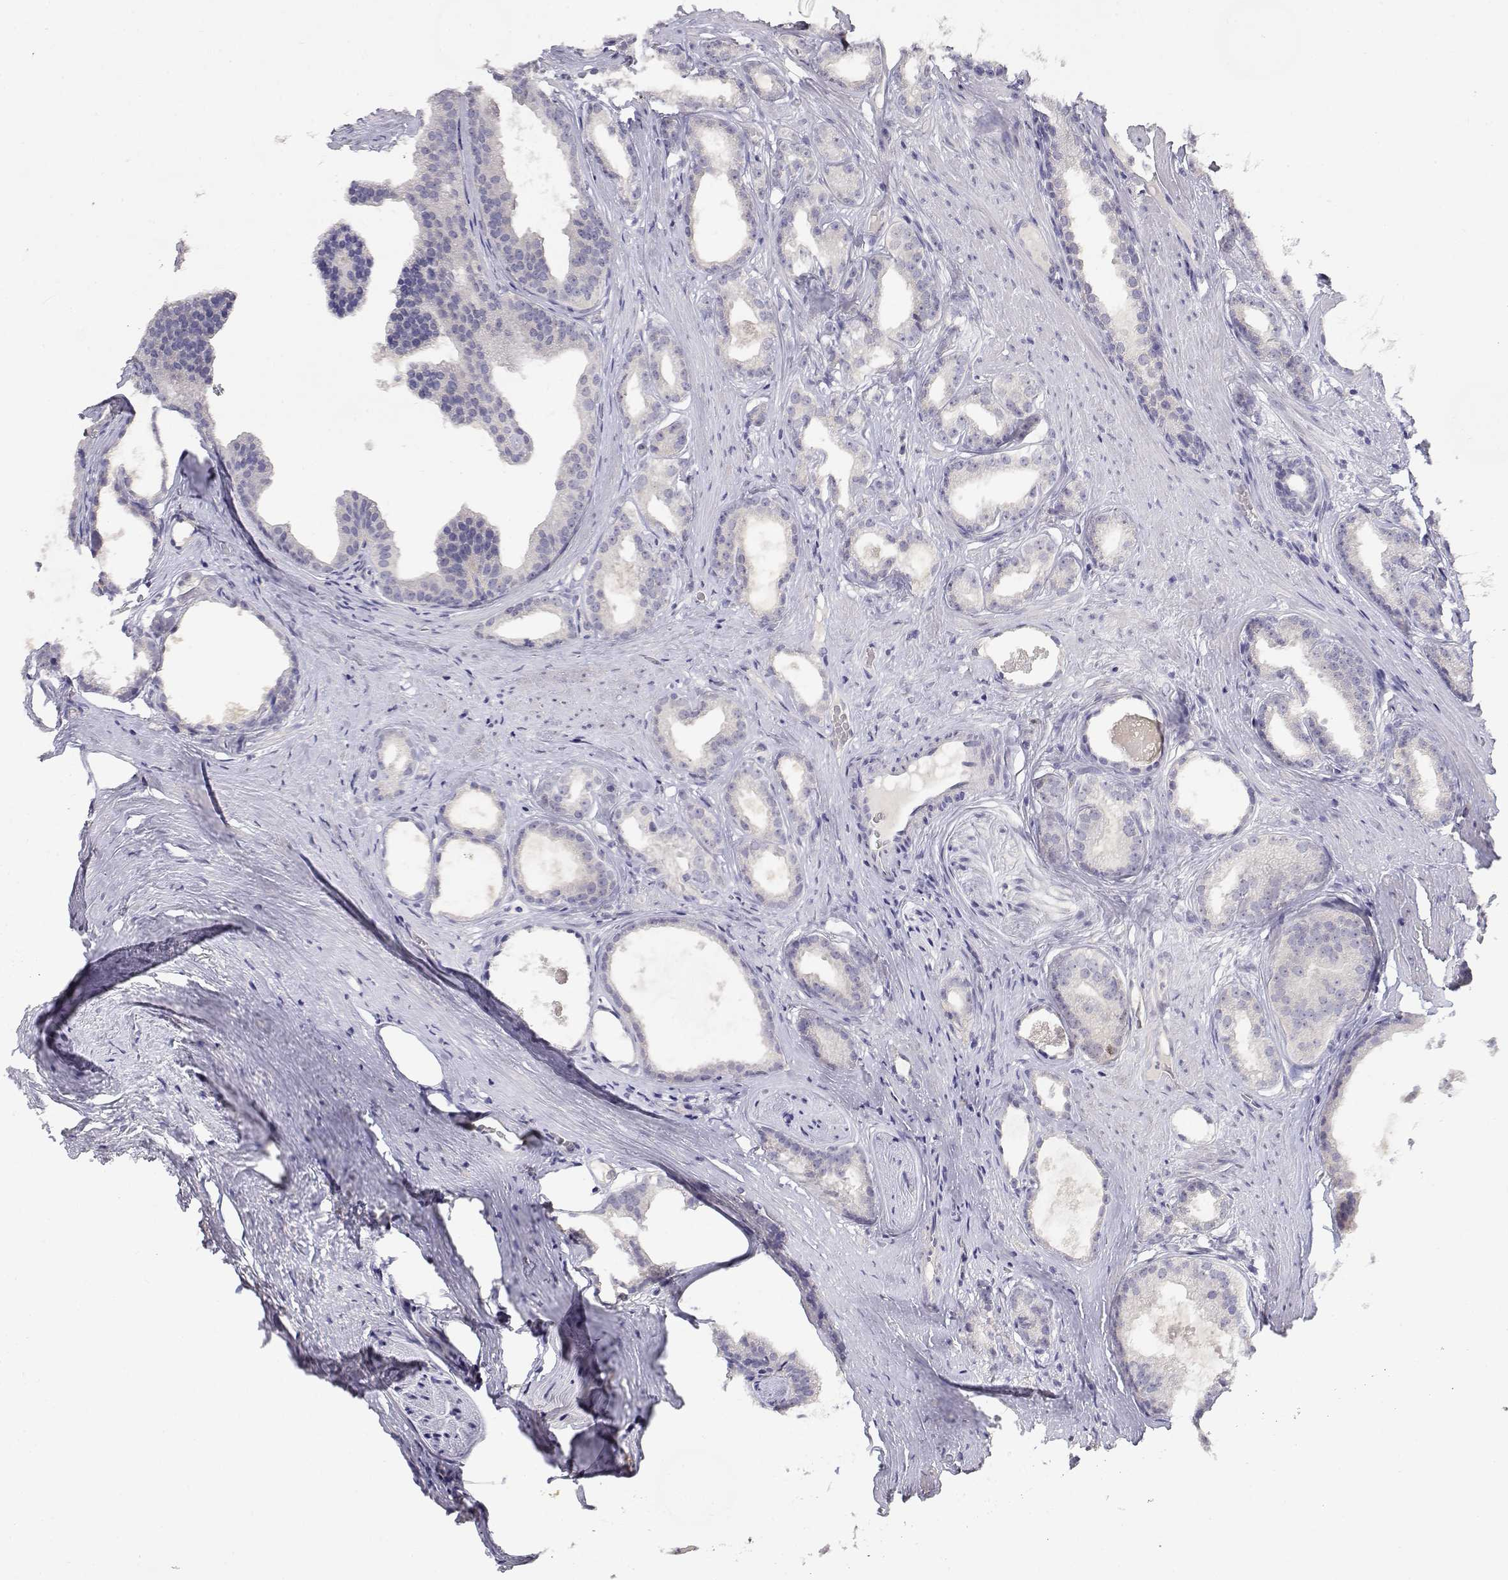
{"staining": {"intensity": "negative", "quantity": "none", "location": "none"}, "tissue": "prostate cancer", "cell_type": "Tumor cells", "image_type": "cancer", "snomed": [{"axis": "morphology", "description": "Adenocarcinoma, Low grade"}, {"axis": "topography", "description": "Prostate"}], "caption": "DAB (3,3'-diaminobenzidine) immunohistochemical staining of prostate cancer demonstrates no significant staining in tumor cells.", "gene": "ADA", "patient": {"sex": "male", "age": 65}}